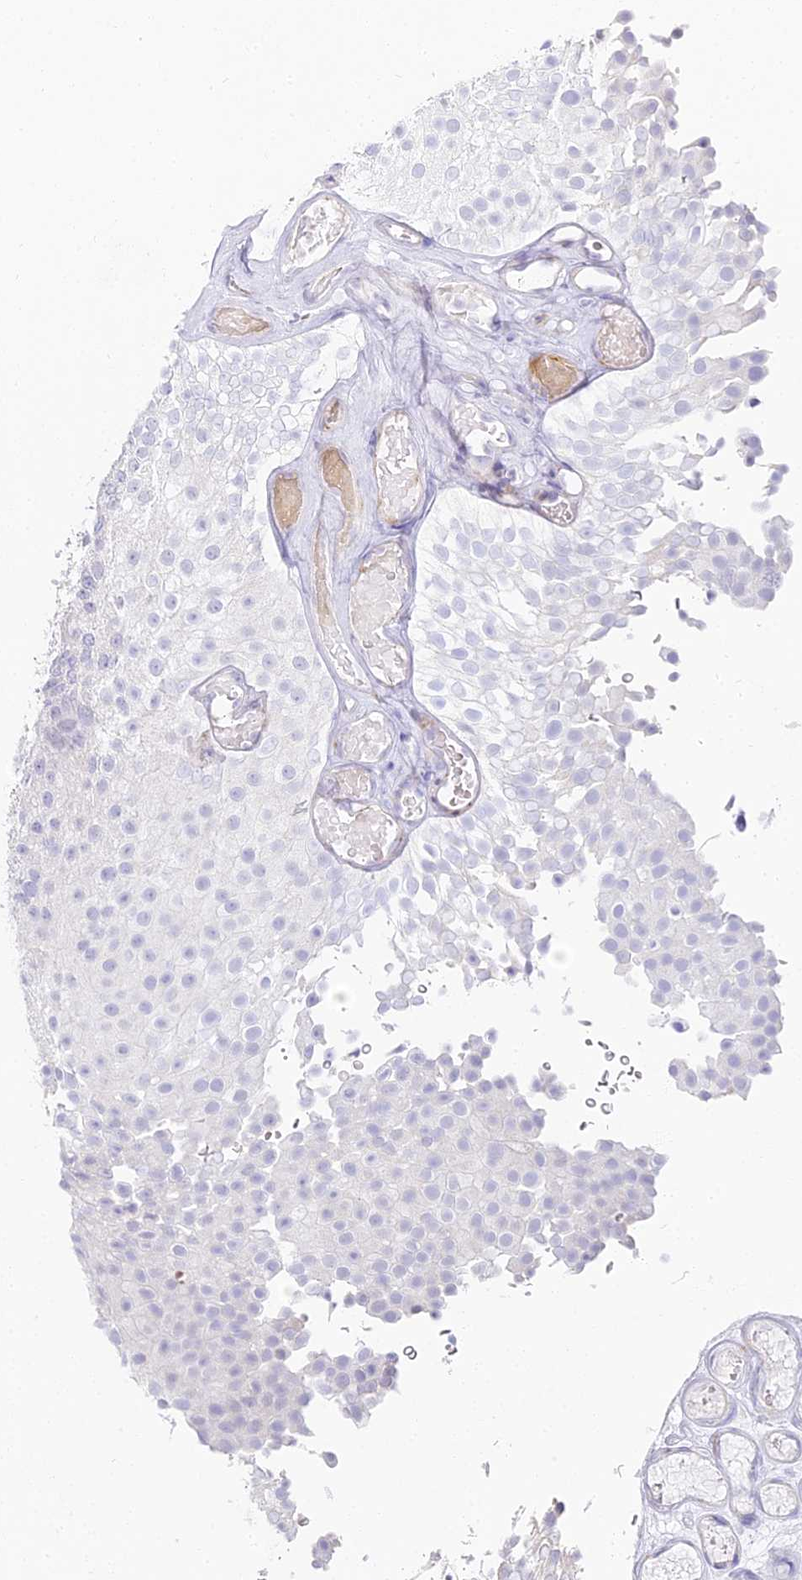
{"staining": {"intensity": "negative", "quantity": "none", "location": "none"}, "tissue": "urothelial cancer", "cell_type": "Tumor cells", "image_type": "cancer", "snomed": [{"axis": "morphology", "description": "Urothelial carcinoma, Low grade"}, {"axis": "topography", "description": "Urinary bladder"}], "caption": "Tumor cells show no significant protein staining in urothelial cancer.", "gene": "ALPG", "patient": {"sex": "male", "age": 78}}